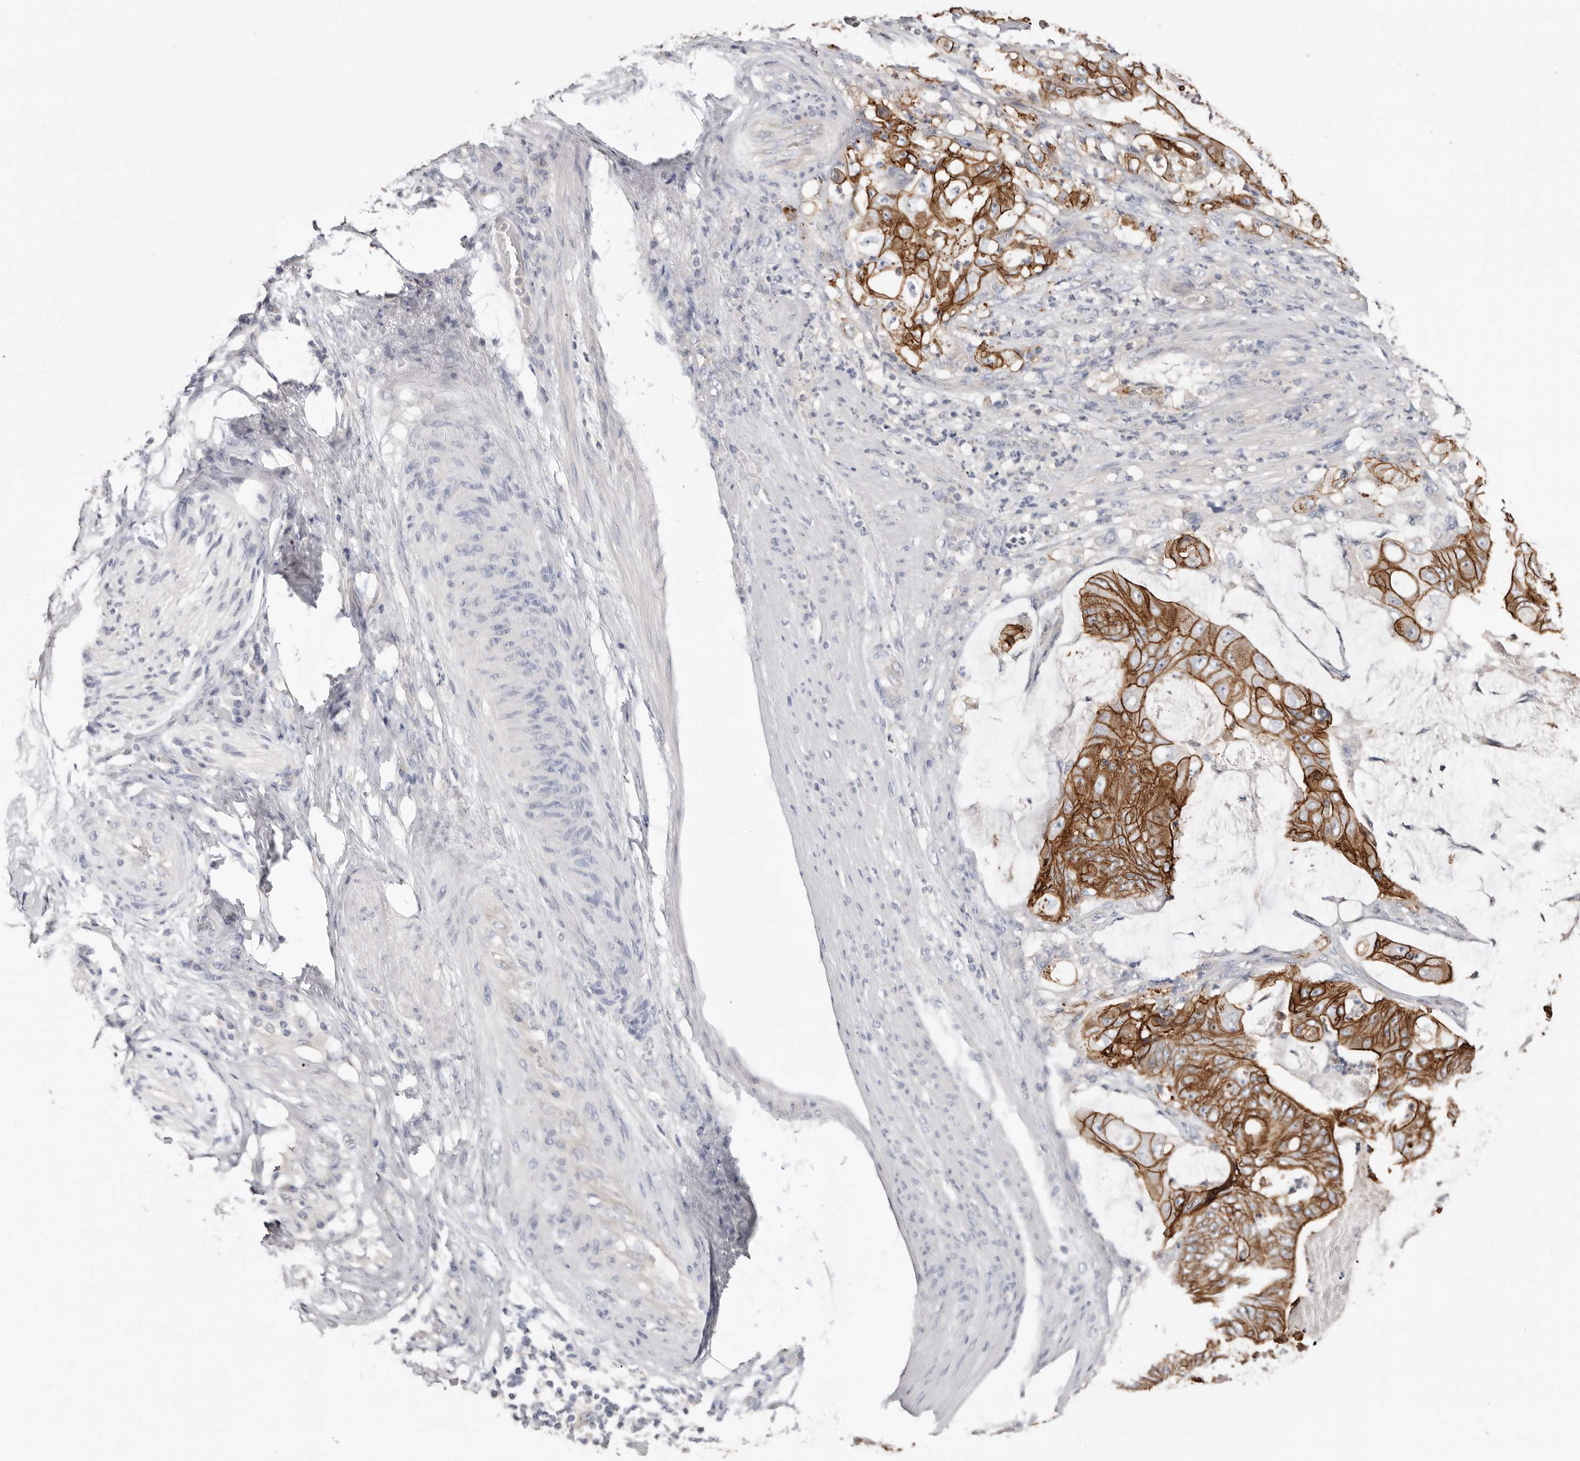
{"staining": {"intensity": "strong", "quantity": ">75%", "location": "cytoplasmic/membranous"}, "tissue": "stomach cancer", "cell_type": "Tumor cells", "image_type": "cancer", "snomed": [{"axis": "morphology", "description": "Adenocarcinoma, NOS"}, {"axis": "topography", "description": "Stomach"}], "caption": "Immunohistochemical staining of human stomach adenocarcinoma displays strong cytoplasmic/membranous protein positivity in about >75% of tumor cells. Immunohistochemistry stains the protein in brown and the nuclei are stained blue.", "gene": "S100A14", "patient": {"sex": "female", "age": 73}}